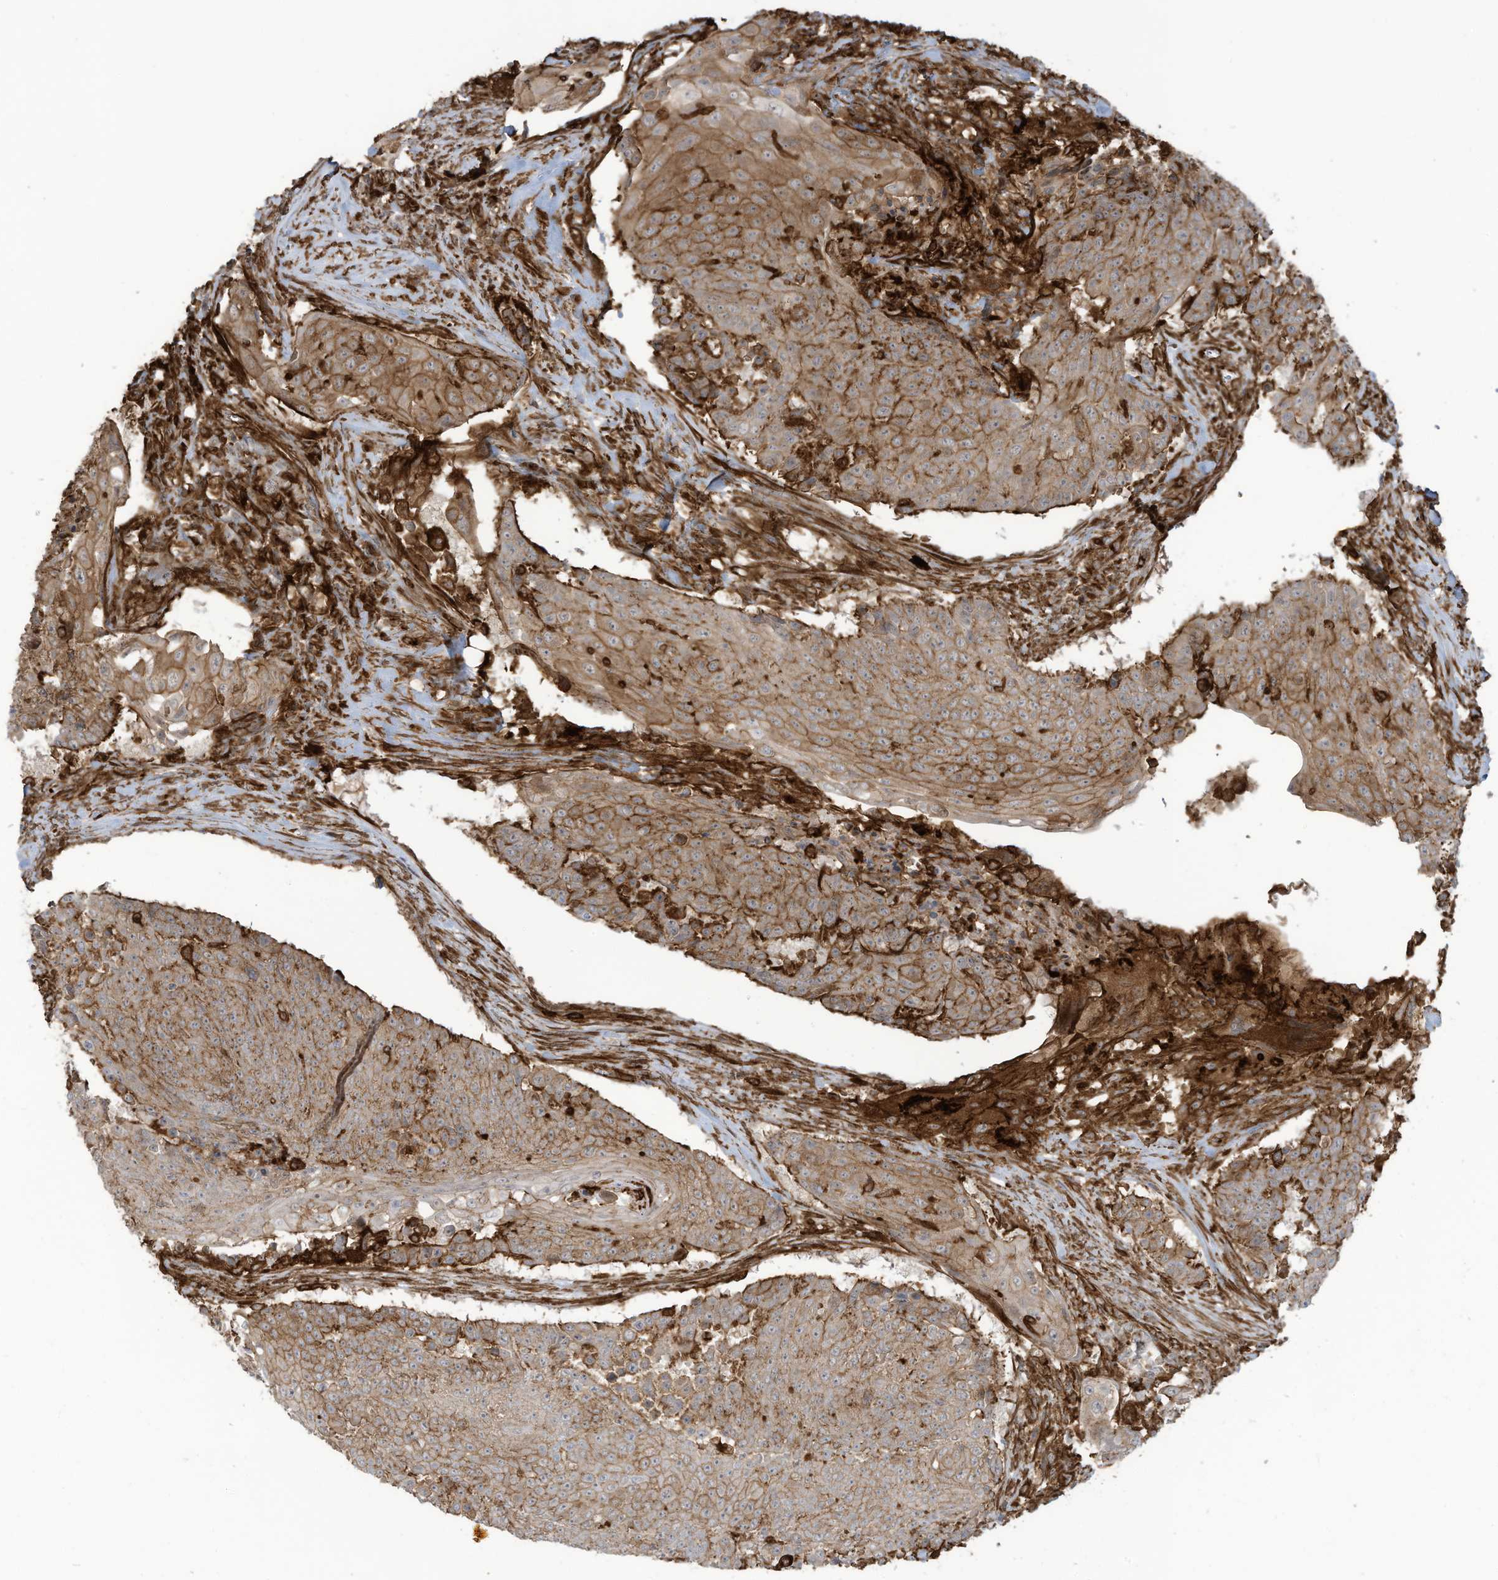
{"staining": {"intensity": "moderate", "quantity": ">75%", "location": "cytoplasmic/membranous"}, "tissue": "urothelial cancer", "cell_type": "Tumor cells", "image_type": "cancer", "snomed": [{"axis": "morphology", "description": "Urothelial carcinoma, High grade"}, {"axis": "topography", "description": "Urinary bladder"}], "caption": "The immunohistochemical stain labels moderate cytoplasmic/membranous positivity in tumor cells of urothelial carcinoma (high-grade) tissue.", "gene": "SLC9A2", "patient": {"sex": "female", "age": 63}}